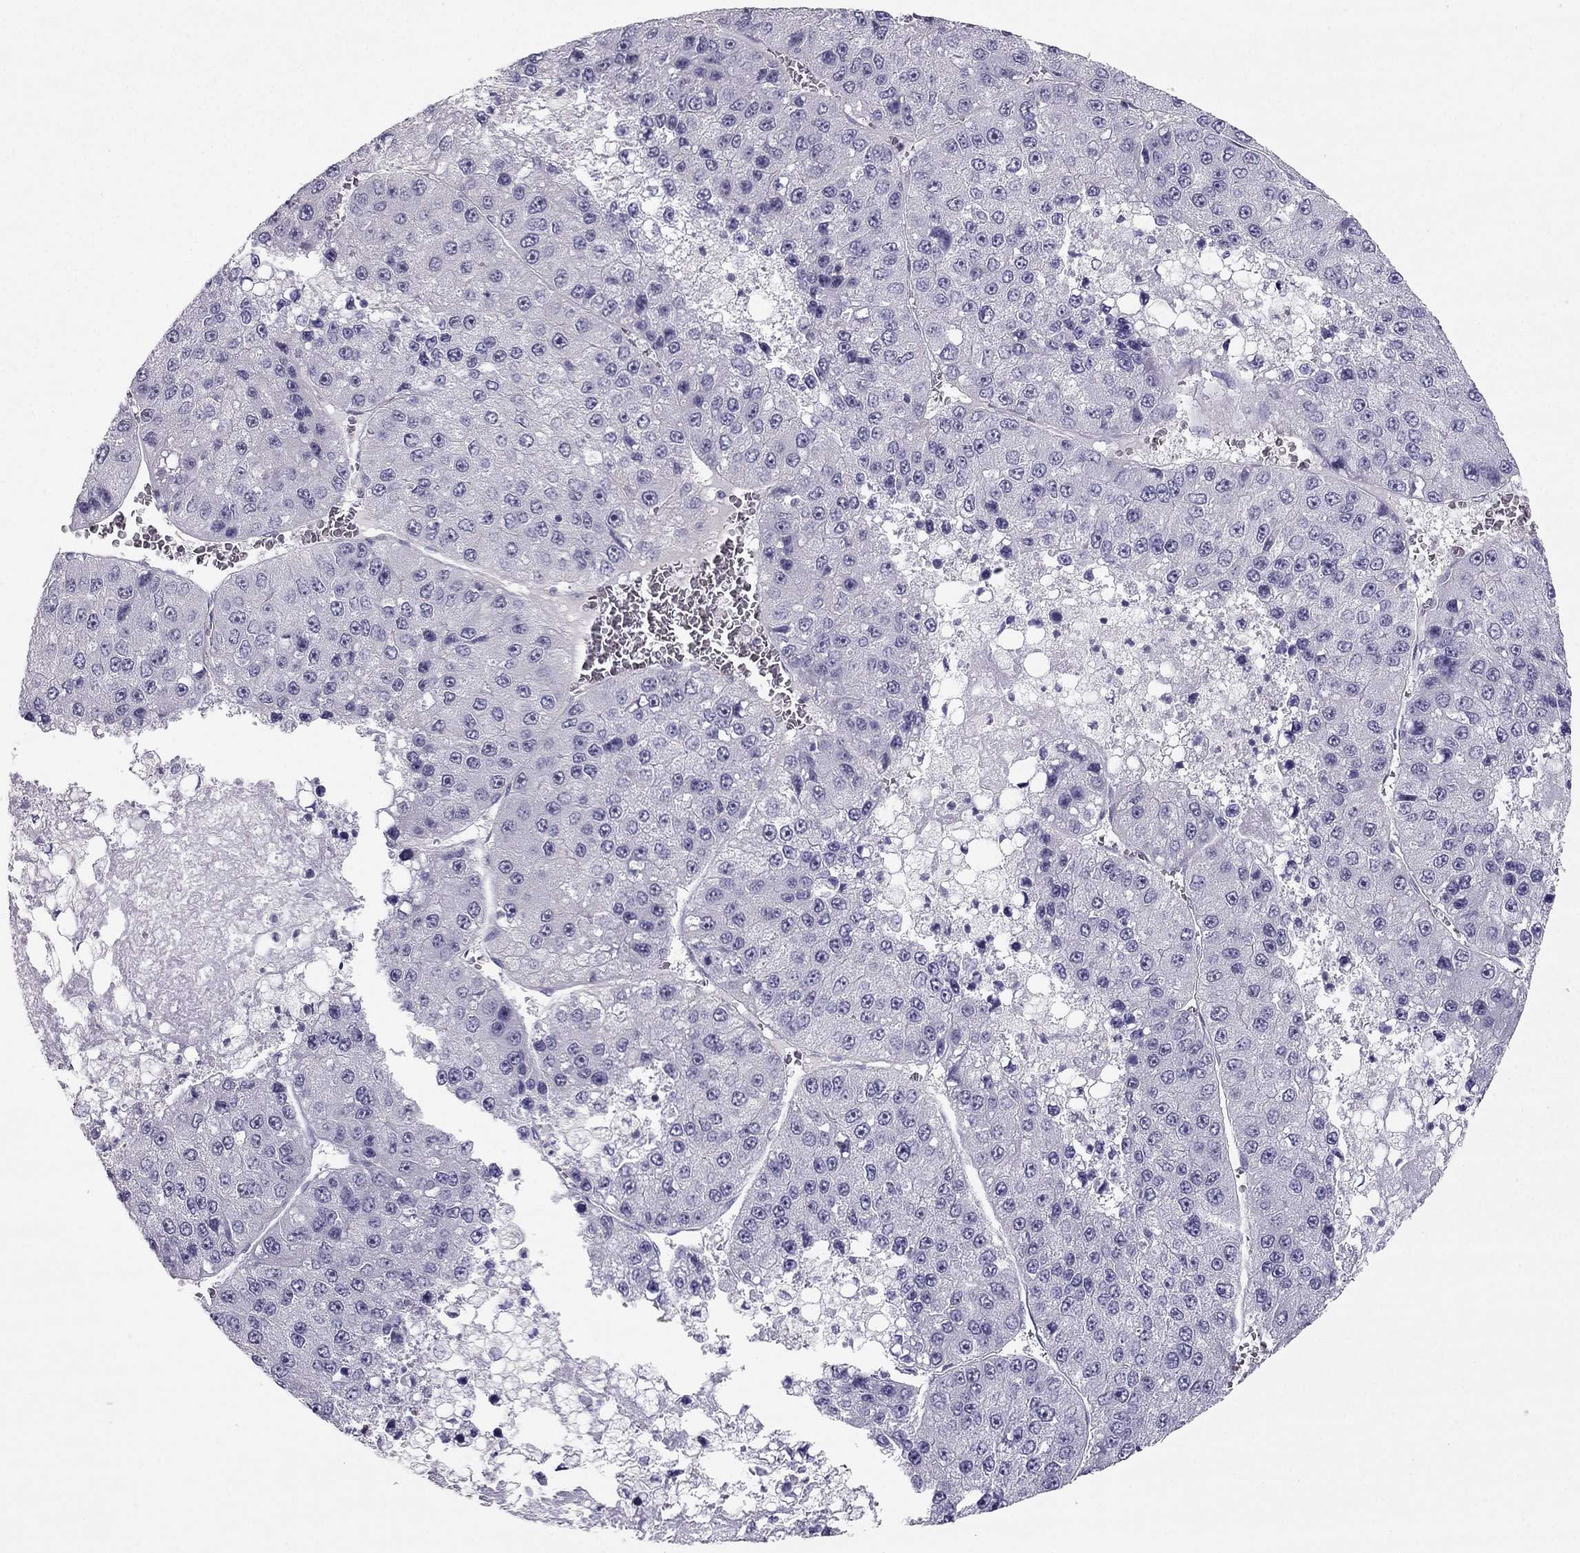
{"staining": {"intensity": "negative", "quantity": "none", "location": "none"}, "tissue": "liver cancer", "cell_type": "Tumor cells", "image_type": "cancer", "snomed": [{"axis": "morphology", "description": "Carcinoma, Hepatocellular, NOS"}, {"axis": "topography", "description": "Liver"}], "caption": "IHC of human liver cancer (hepatocellular carcinoma) exhibits no staining in tumor cells.", "gene": "LMTK3", "patient": {"sex": "female", "age": 73}}